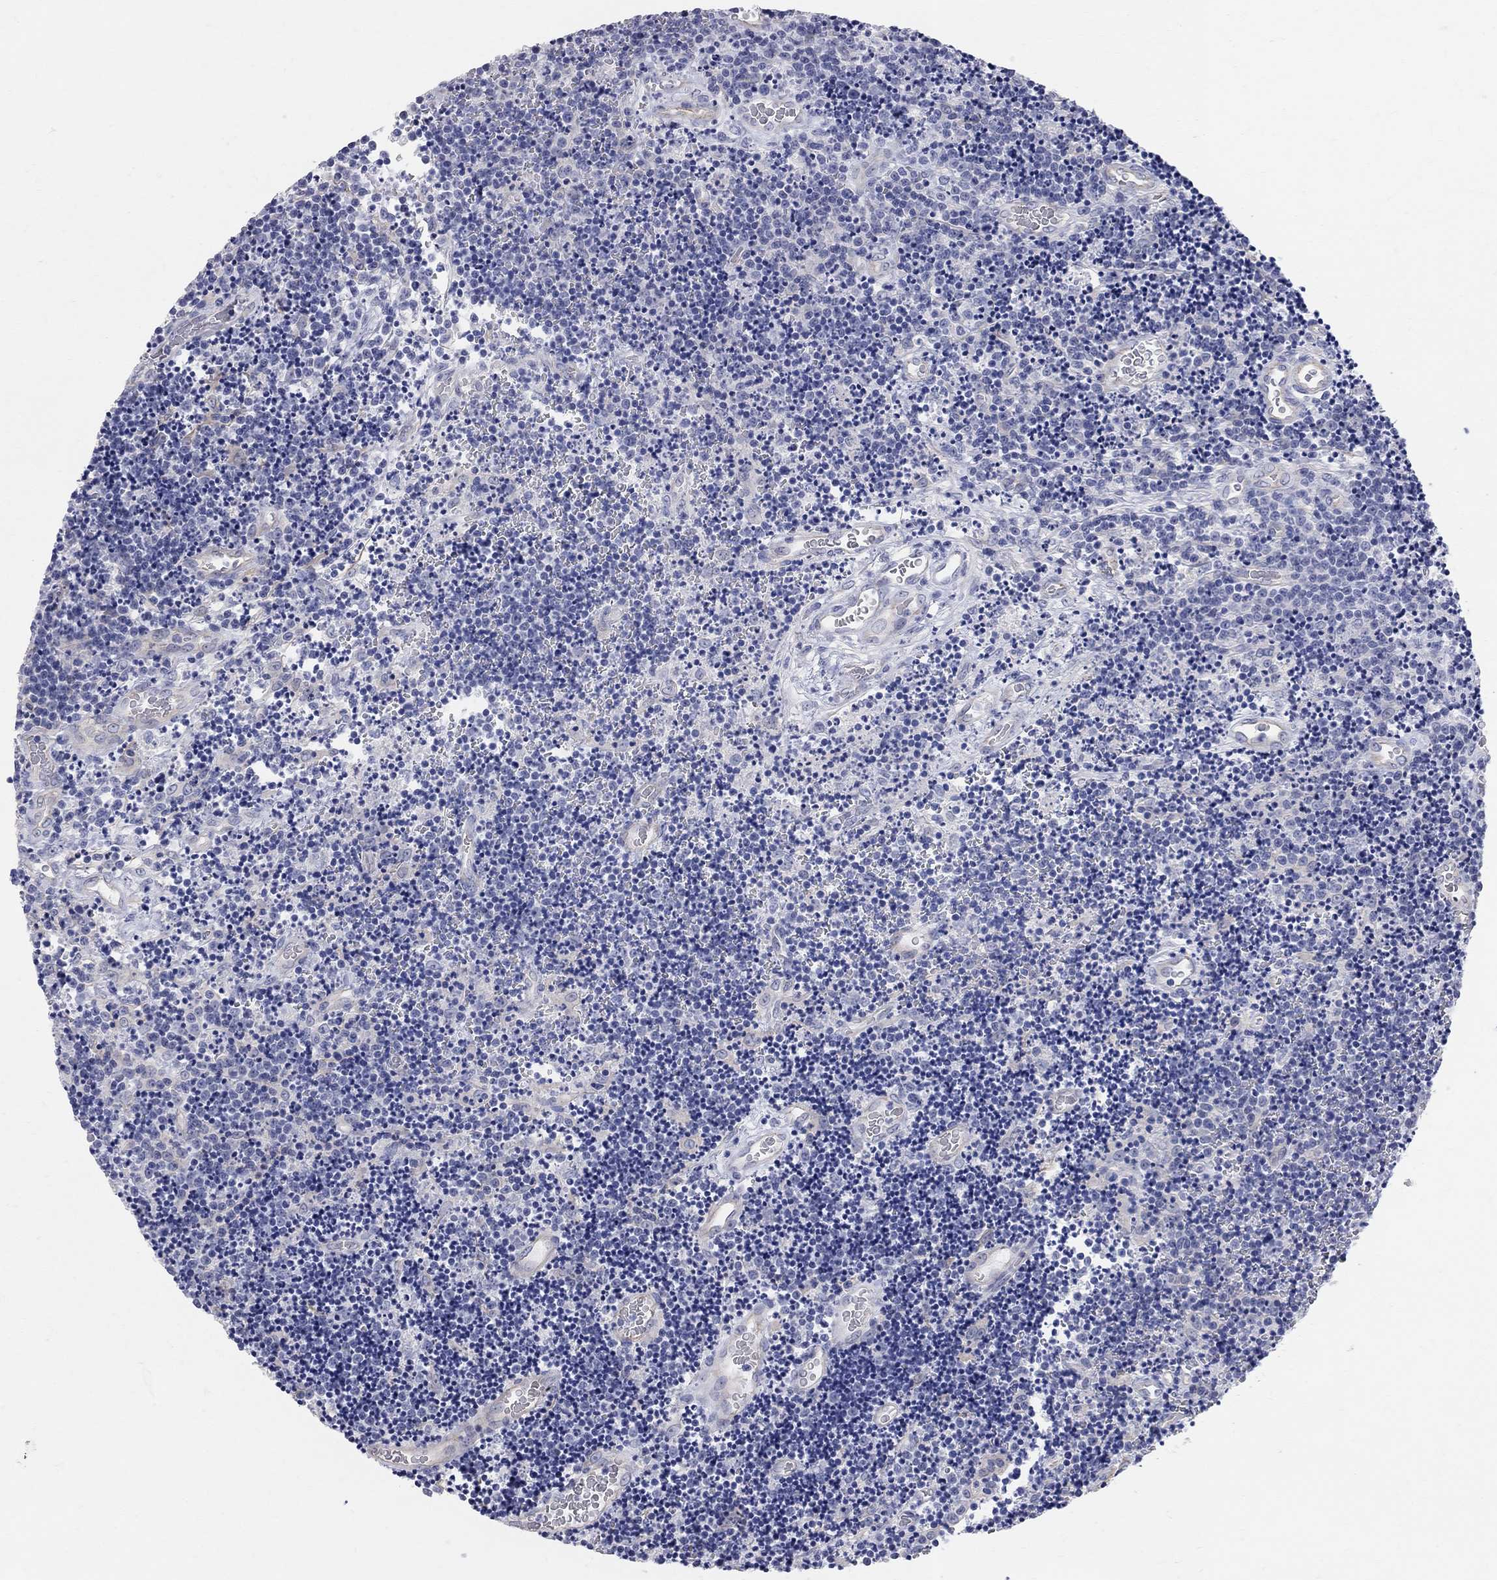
{"staining": {"intensity": "negative", "quantity": "none", "location": "none"}, "tissue": "lymphoma", "cell_type": "Tumor cells", "image_type": "cancer", "snomed": [{"axis": "morphology", "description": "Malignant lymphoma, non-Hodgkin's type, Low grade"}, {"axis": "topography", "description": "Brain"}], "caption": "The histopathology image demonstrates no significant positivity in tumor cells of malignant lymphoma, non-Hodgkin's type (low-grade). (Stains: DAB (3,3'-diaminobenzidine) immunohistochemistry (IHC) with hematoxylin counter stain, Microscopy: brightfield microscopy at high magnification).", "gene": "AOX1", "patient": {"sex": "female", "age": 66}}